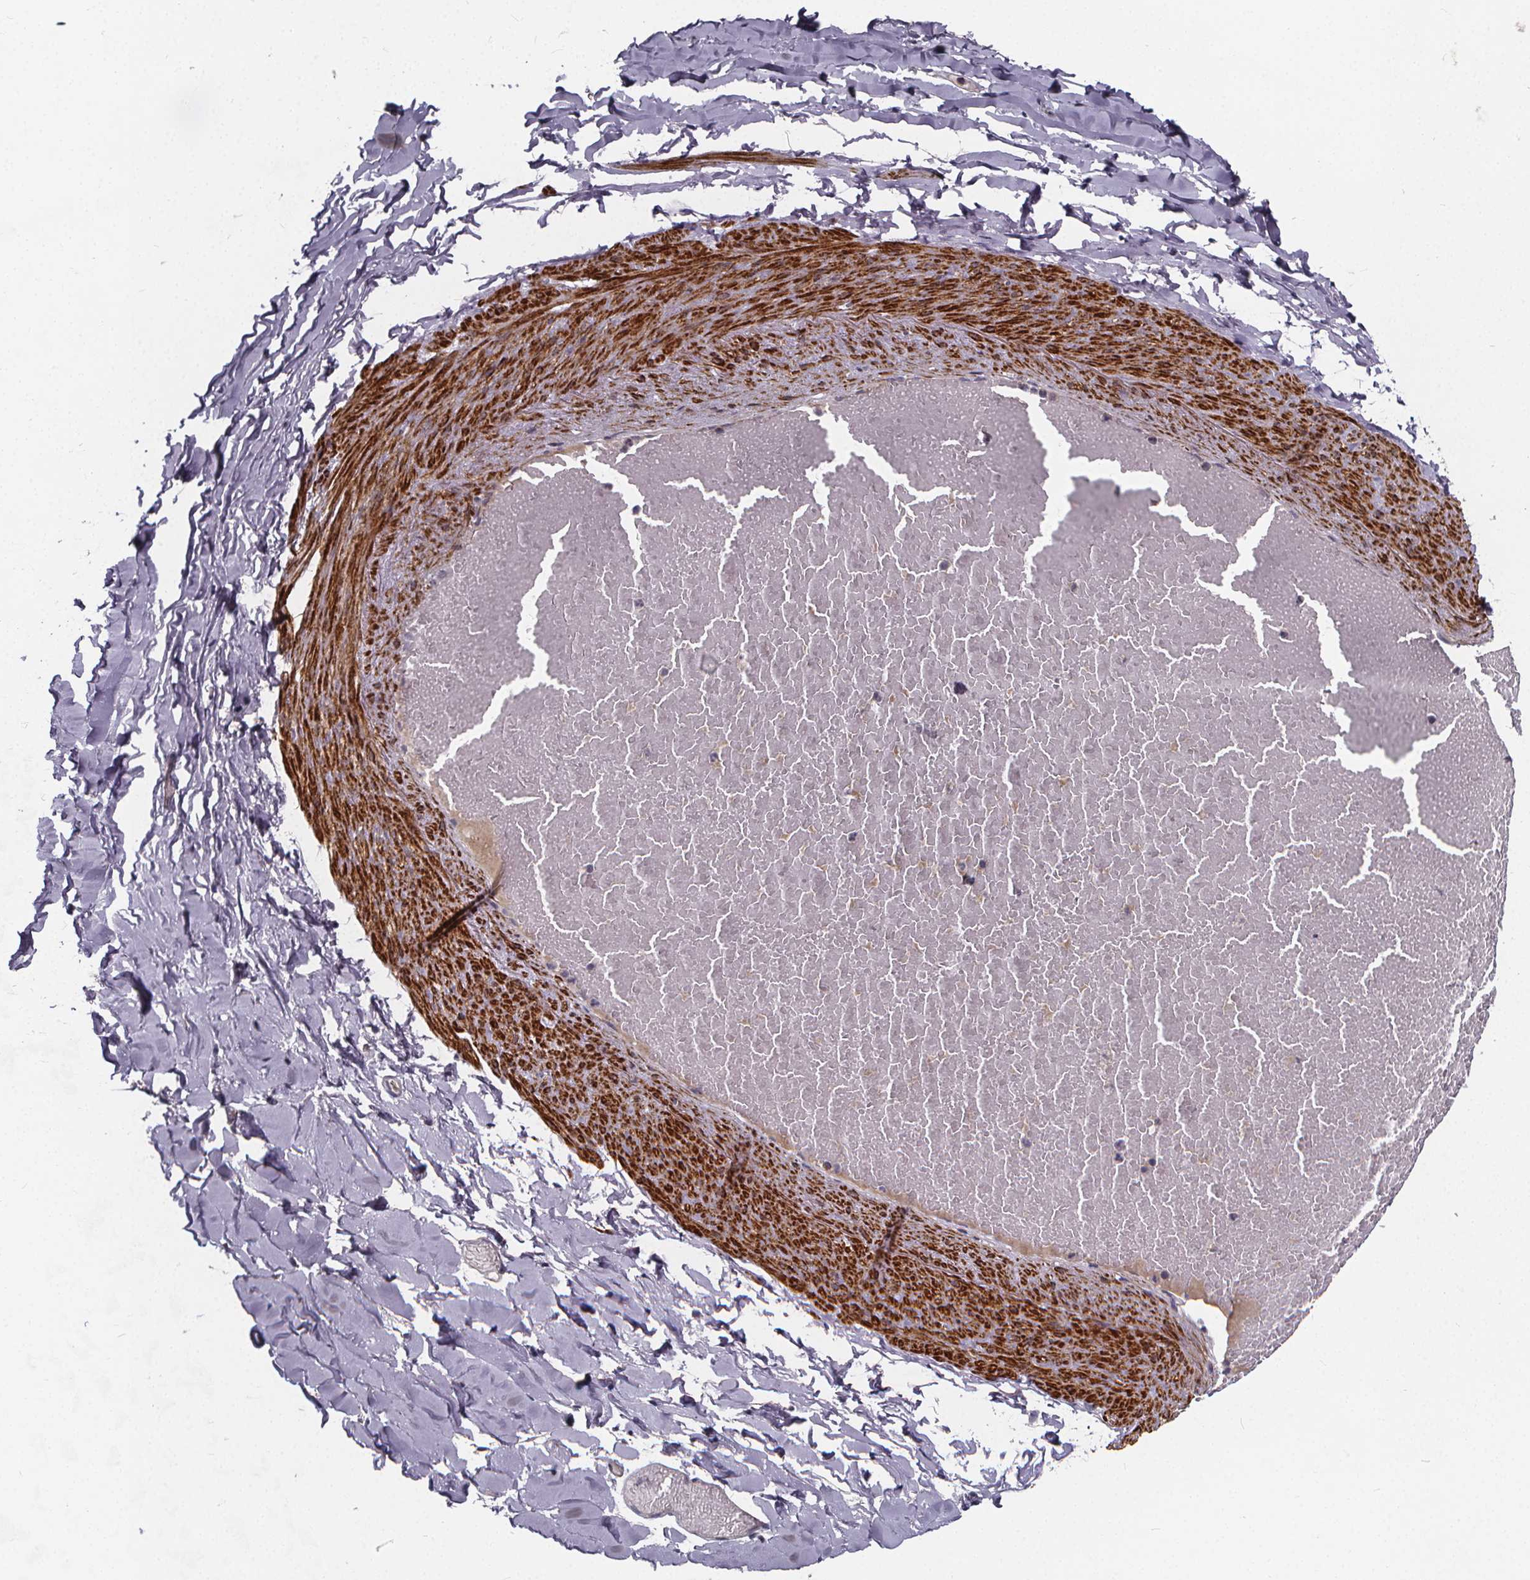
{"staining": {"intensity": "negative", "quantity": "none", "location": "none"}, "tissue": "adipose tissue", "cell_type": "Adipocytes", "image_type": "normal", "snomed": [{"axis": "morphology", "description": "Normal tissue, NOS"}, {"axis": "topography", "description": "Gallbladder"}, {"axis": "topography", "description": "Peripheral nerve tissue"}], "caption": "This histopathology image is of unremarkable adipose tissue stained with immunohistochemistry (IHC) to label a protein in brown with the nuclei are counter-stained blue. There is no positivity in adipocytes. (Stains: DAB (3,3'-diaminobenzidine) immunohistochemistry with hematoxylin counter stain, Microscopy: brightfield microscopy at high magnification).", "gene": "FBXW2", "patient": {"sex": "female", "age": 45}}